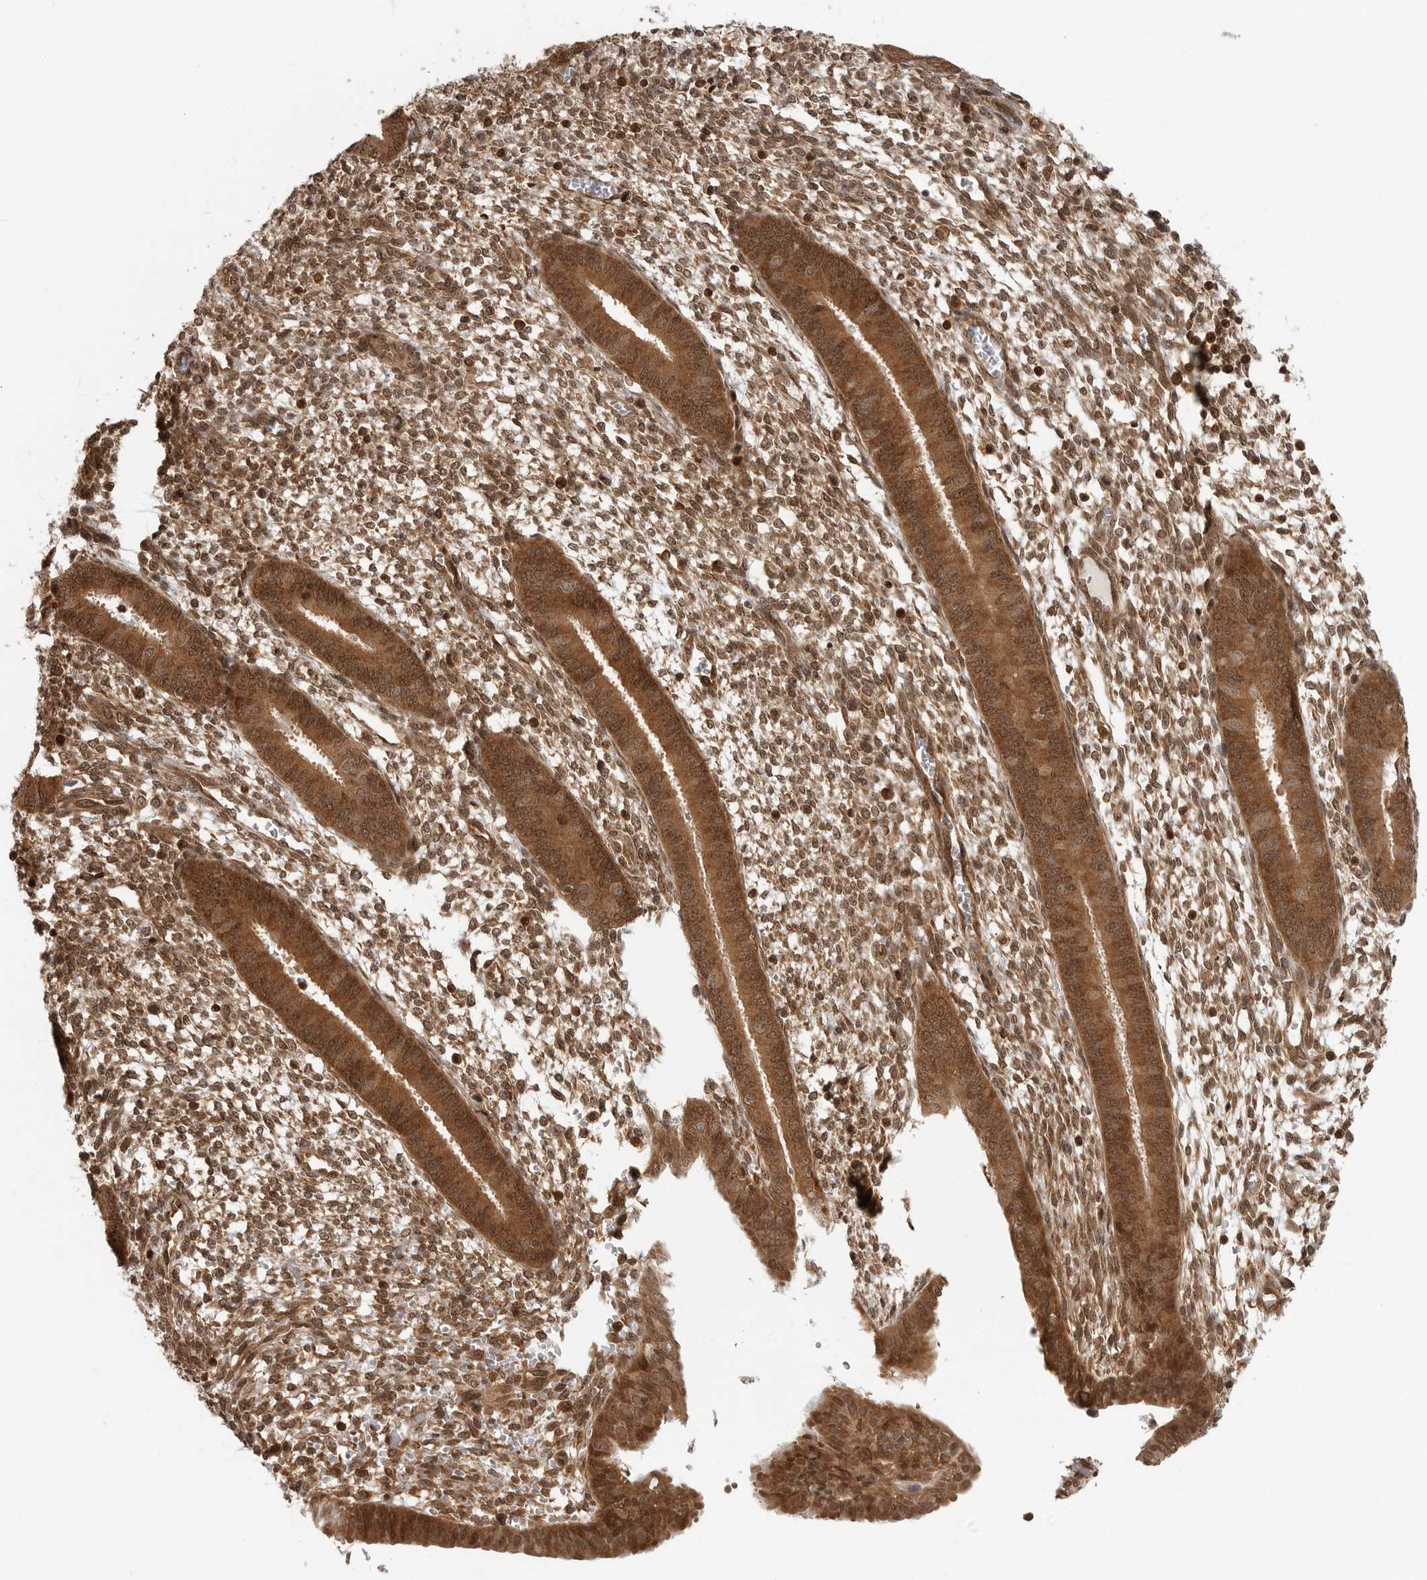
{"staining": {"intensity": "moderate", "quantity": "25%-75%", "location": "cytoplasmic/membranous,nuclear"}, "tissue": "endometrium", "cell_type": "Cells in endometrial stroma", "image_type": "normal", "snomed": [{"axis": "morphology", "description": "Normal tissue, NOS"}, {"axis": "topography", "description": "Endometrium"}], "caption": "A high-resolution image shows immunohistochemistry (IHC) staining of benign endometrium, which demonstrates moderate cytoplasmic/membranous,nuclear positivity in approximately 25%-75% of cells in endometrial stroma.", "gene": "SZRD1", "patient": {"sex": "female", "age": 46}}